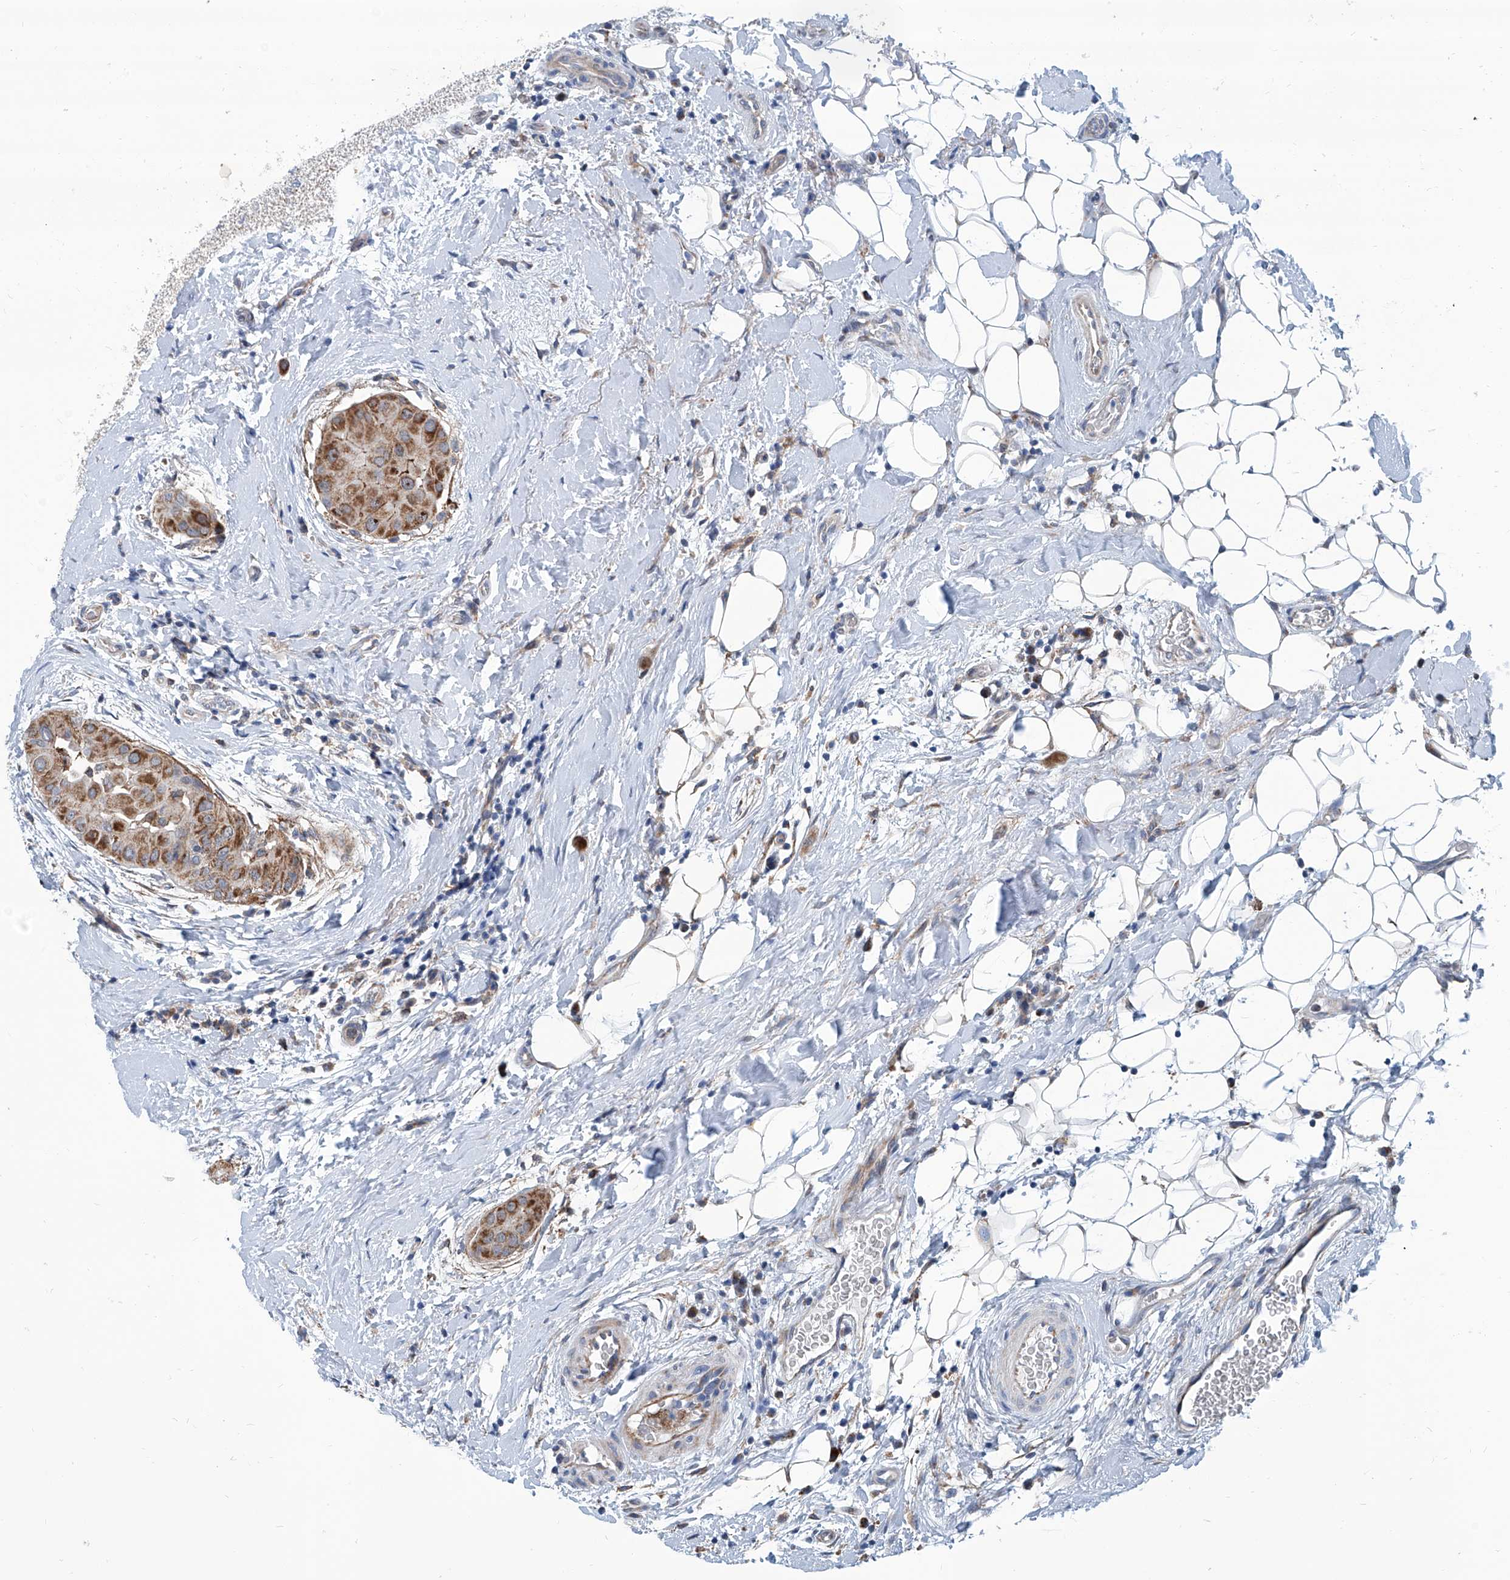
{"staining": {"intensity": "strong", "quantity": ">75%", "location": "cytoplasmic/membranous"}, "tissue": "thyroid cancer", "cell_type": "Tumor cells", "image_type": "cancer", "snomed": [{"axis": "morphology", "description": "Papillary adenocarcinoma, NOS"}, {"axis": "topography", "description": "Thyroid gland"}], "caption": "IHC photomicrograph of neoplastic tissue: thyroid cancer (papillary adenocarcinoma) stained using IHC reveals high levels of strong protein expression localized specifically in the cytoplasmic/membranous of tumor cells, appearing as a cytoplasmic/membranous brown color.", "gene": "USP48", "patient": {"sex": "male", "age": 33}}